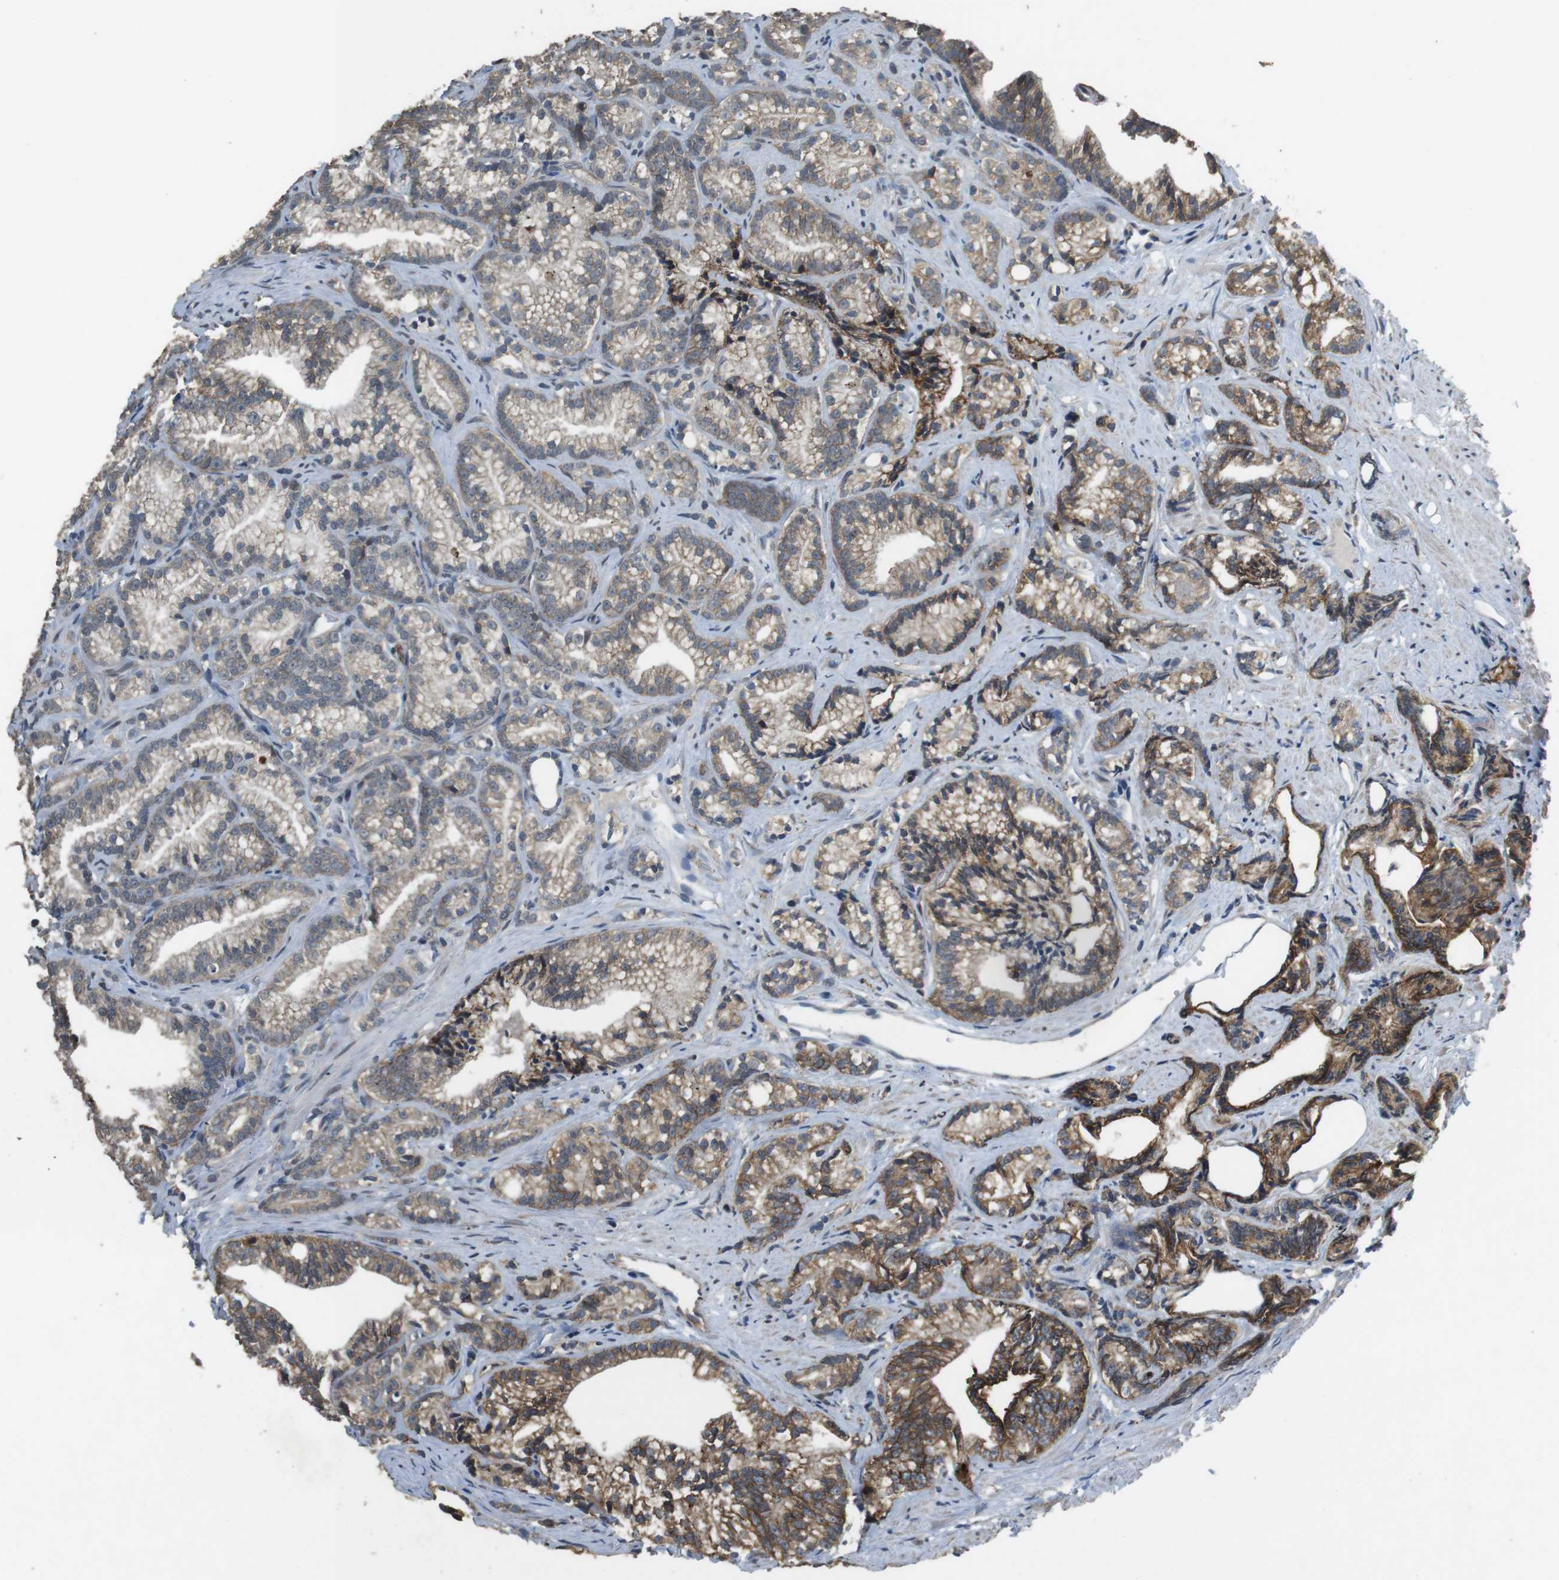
{"staining": {"intensity": "moderate", "quantity": ">75%", "location": "cytoplasmic/membranous"}, "tissue": "prostate cancer", "cell_type": "Tumor cells", "image_type": "cancer", "snomed": [{"axis": "morphology", "description": "Adenocarcinoma, Low grade"}, {"axis": "topography", "description": "Prostate"}], "caption": "Tumor cells reveal moderate cytoplasmic/membranous positivity in about >75% of cells in prostate adenocarcinoma (low-grade). The protein of interest is shown in brown color, while the nuclei are stained blue.", "gene": "CLDN7", "patient": {"sex": "male", "age": 89}}